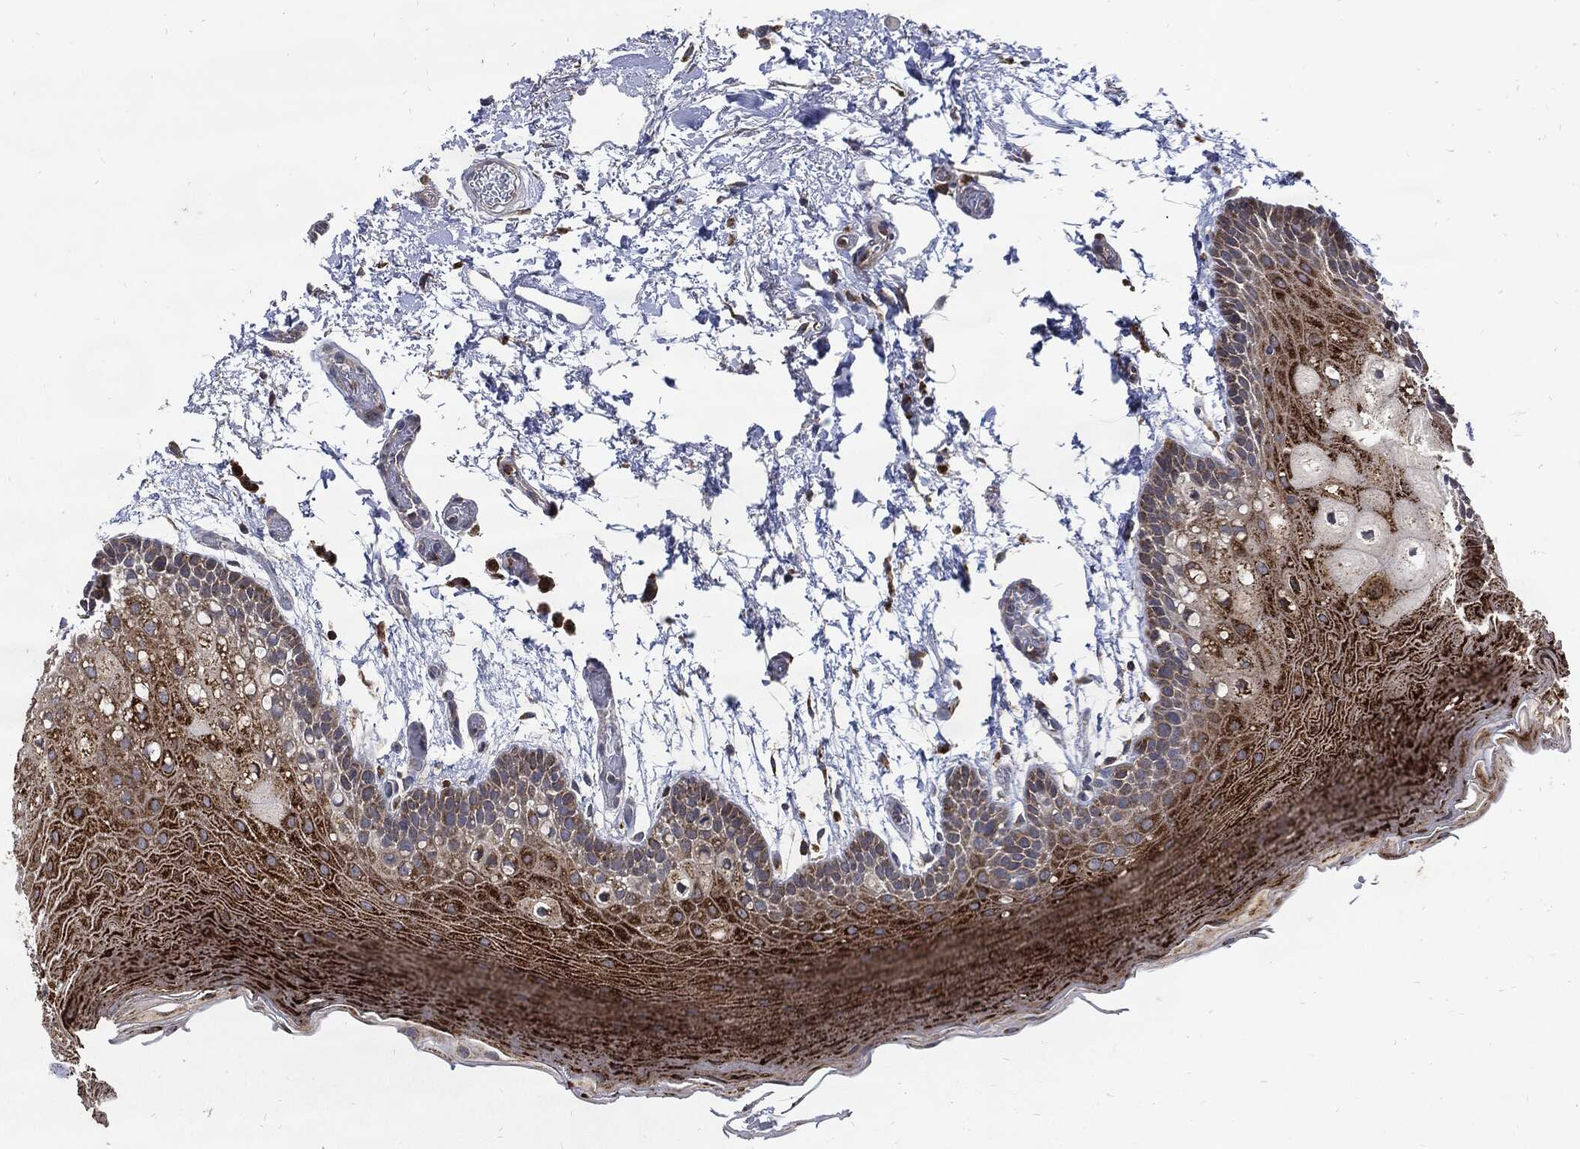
{"staining": {"intensity": "strong", "quantity": "<25%", "location": "cytoplasmic/membranous"}, "tissue": "oral mucosa", "cell_type": "Squamous epithelial cells", "image_type": "normal", "snomed": [{"axis": "morphology", "description": "Normal tissue, NOS"}, {"axis": "topography", "description": "Oral tissue"}], "caption": "Strong cytoplasmic/membranous staining for a protein is seen in approximately <25% of squamous epithelial cells of normal oral mucosa using immunohistochemistry.", "gene": "SLC31A2", "patient": {"sex": "male", "age": 62}}